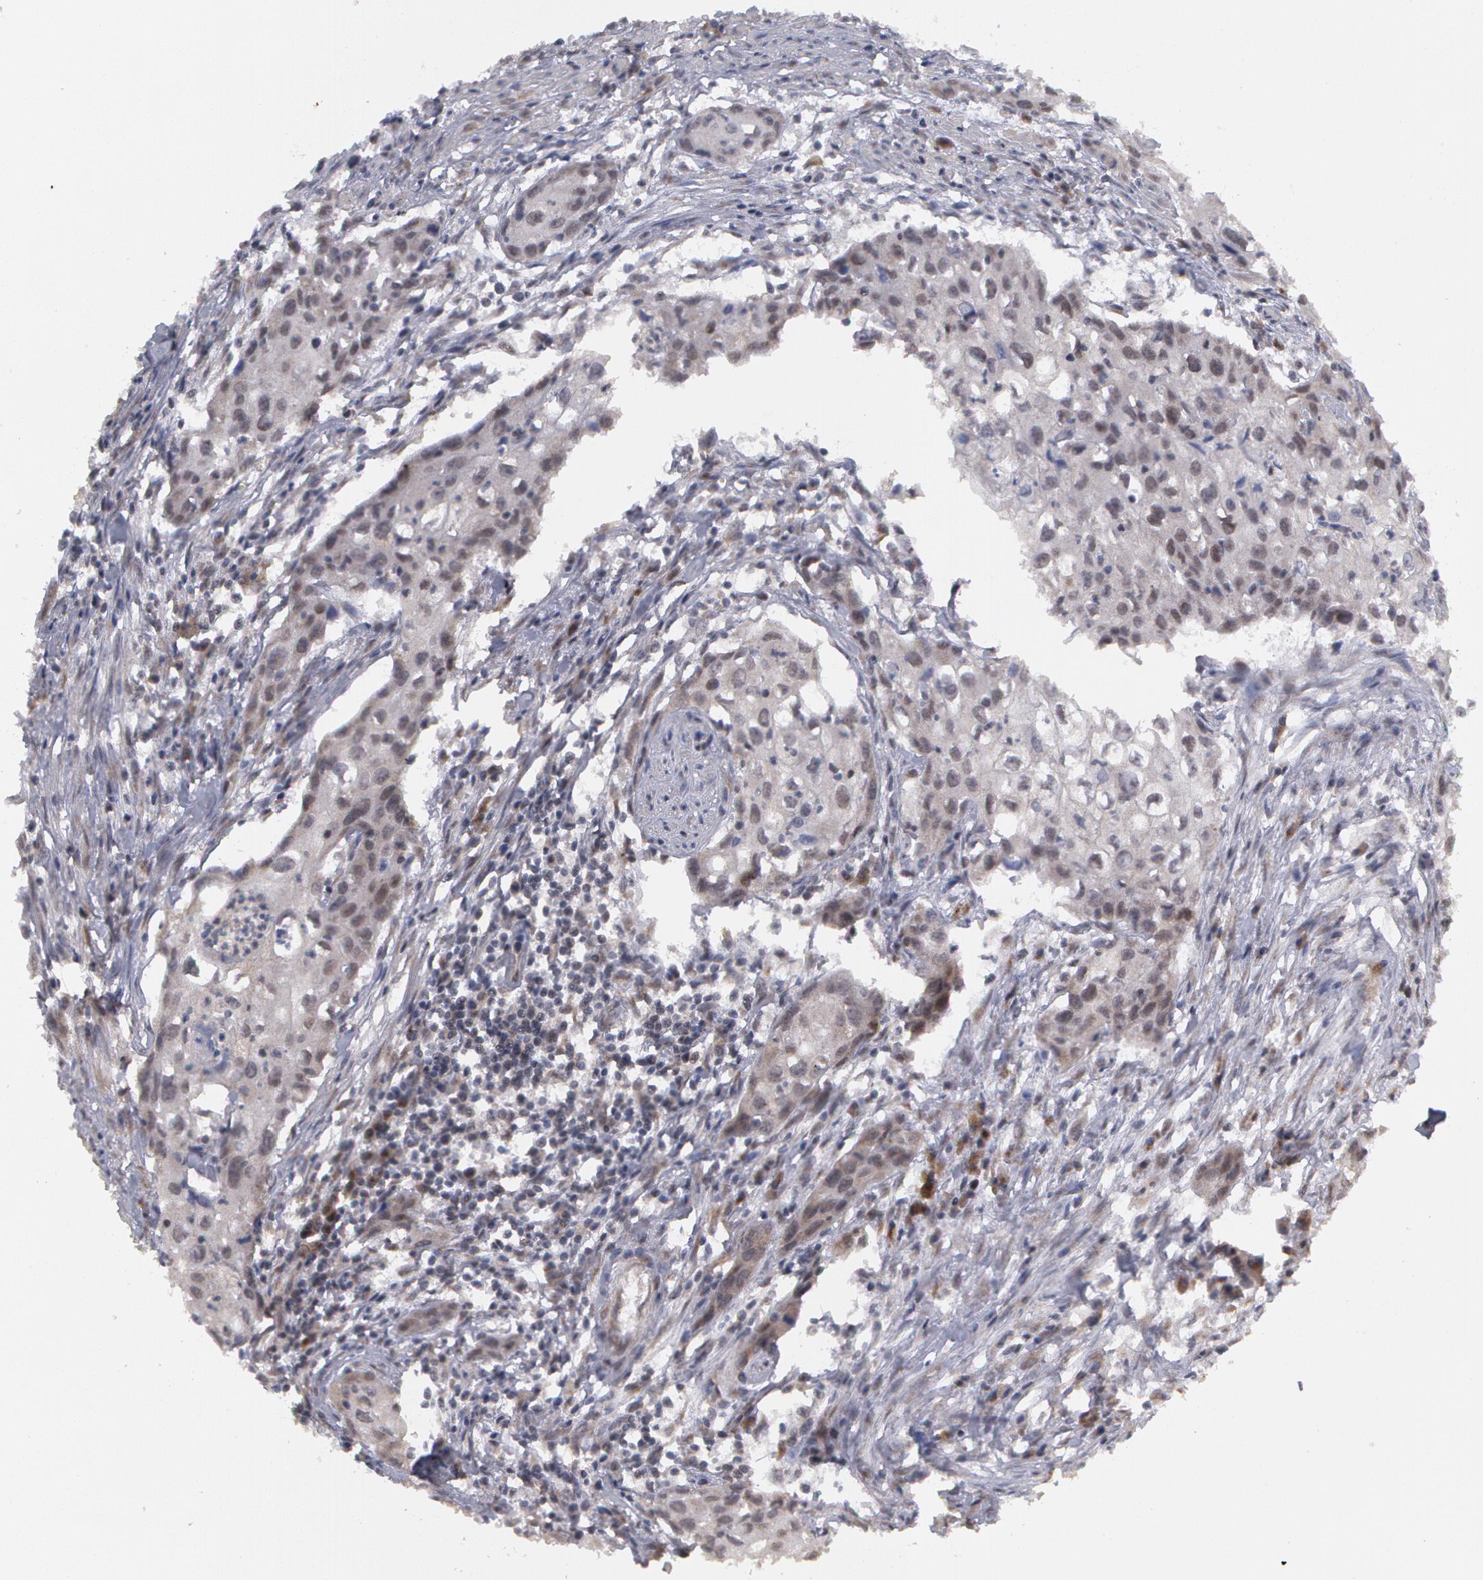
{"staining": {"intensity": "negative", "quantity": "none", "location": "none"}, "tissue": "urothelial cancer", "cell_type": "Tumor cells", "image_type": "cancer", "snomed": [{"axis": "morphology", "description": "Urothelial carcinoma, High grade"}, {"axis": "topography", "description": "Urinary bladder"}], "caption": "Urothelial carcinoma (high-grade) was stained to show a protein in brown. There is no significant expression in tumor cells. Brightfield microscopy of immunohistochemistry stained with DAB (brown) and hematoxylin (blue), captured at high magnification.", "gene": "STX5", "patient": {"sex": "male", "age": 54}}